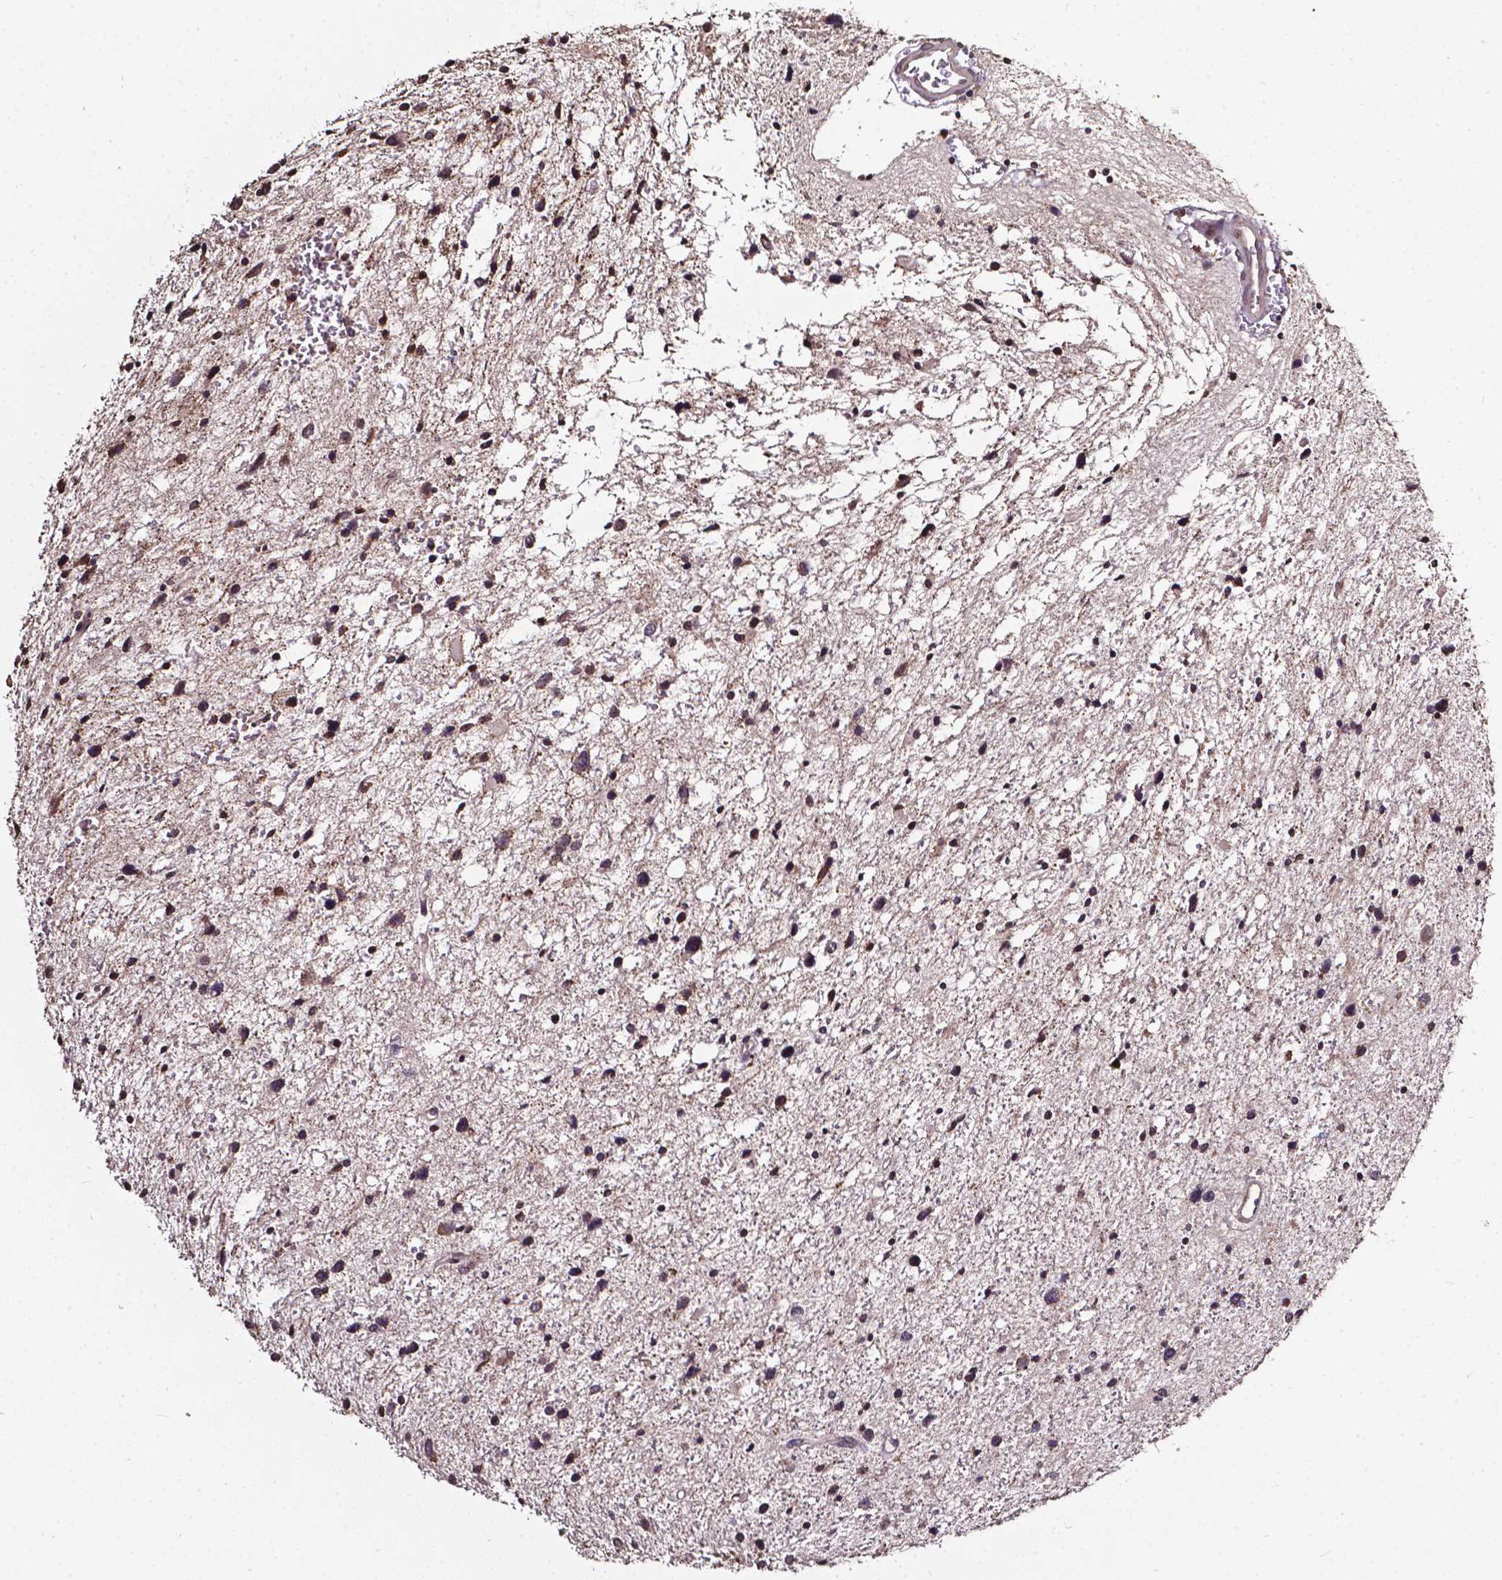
{"staining": {"intensity": "weak", "quantity": "25%-75%", "location": "cytoplasmic/membranous"}, "tissue": "glioma", "cell_type": "Tumor cells", "image_type": "cancer", "snomed": [{"axis": "morphology", "description": "Glioma, malignant, Low grade"}, {"axis": "topography", "description": "Brain"}], "caption": "Low-grade glioma (malignant) tissue demonstrates weak cytoplasmic/membranous expression in about 25%-75% of tumor cells, visualized by immunohistochemistry.", "gene": "GLRA2", "patient": {"sex": "female", "age": 32}}